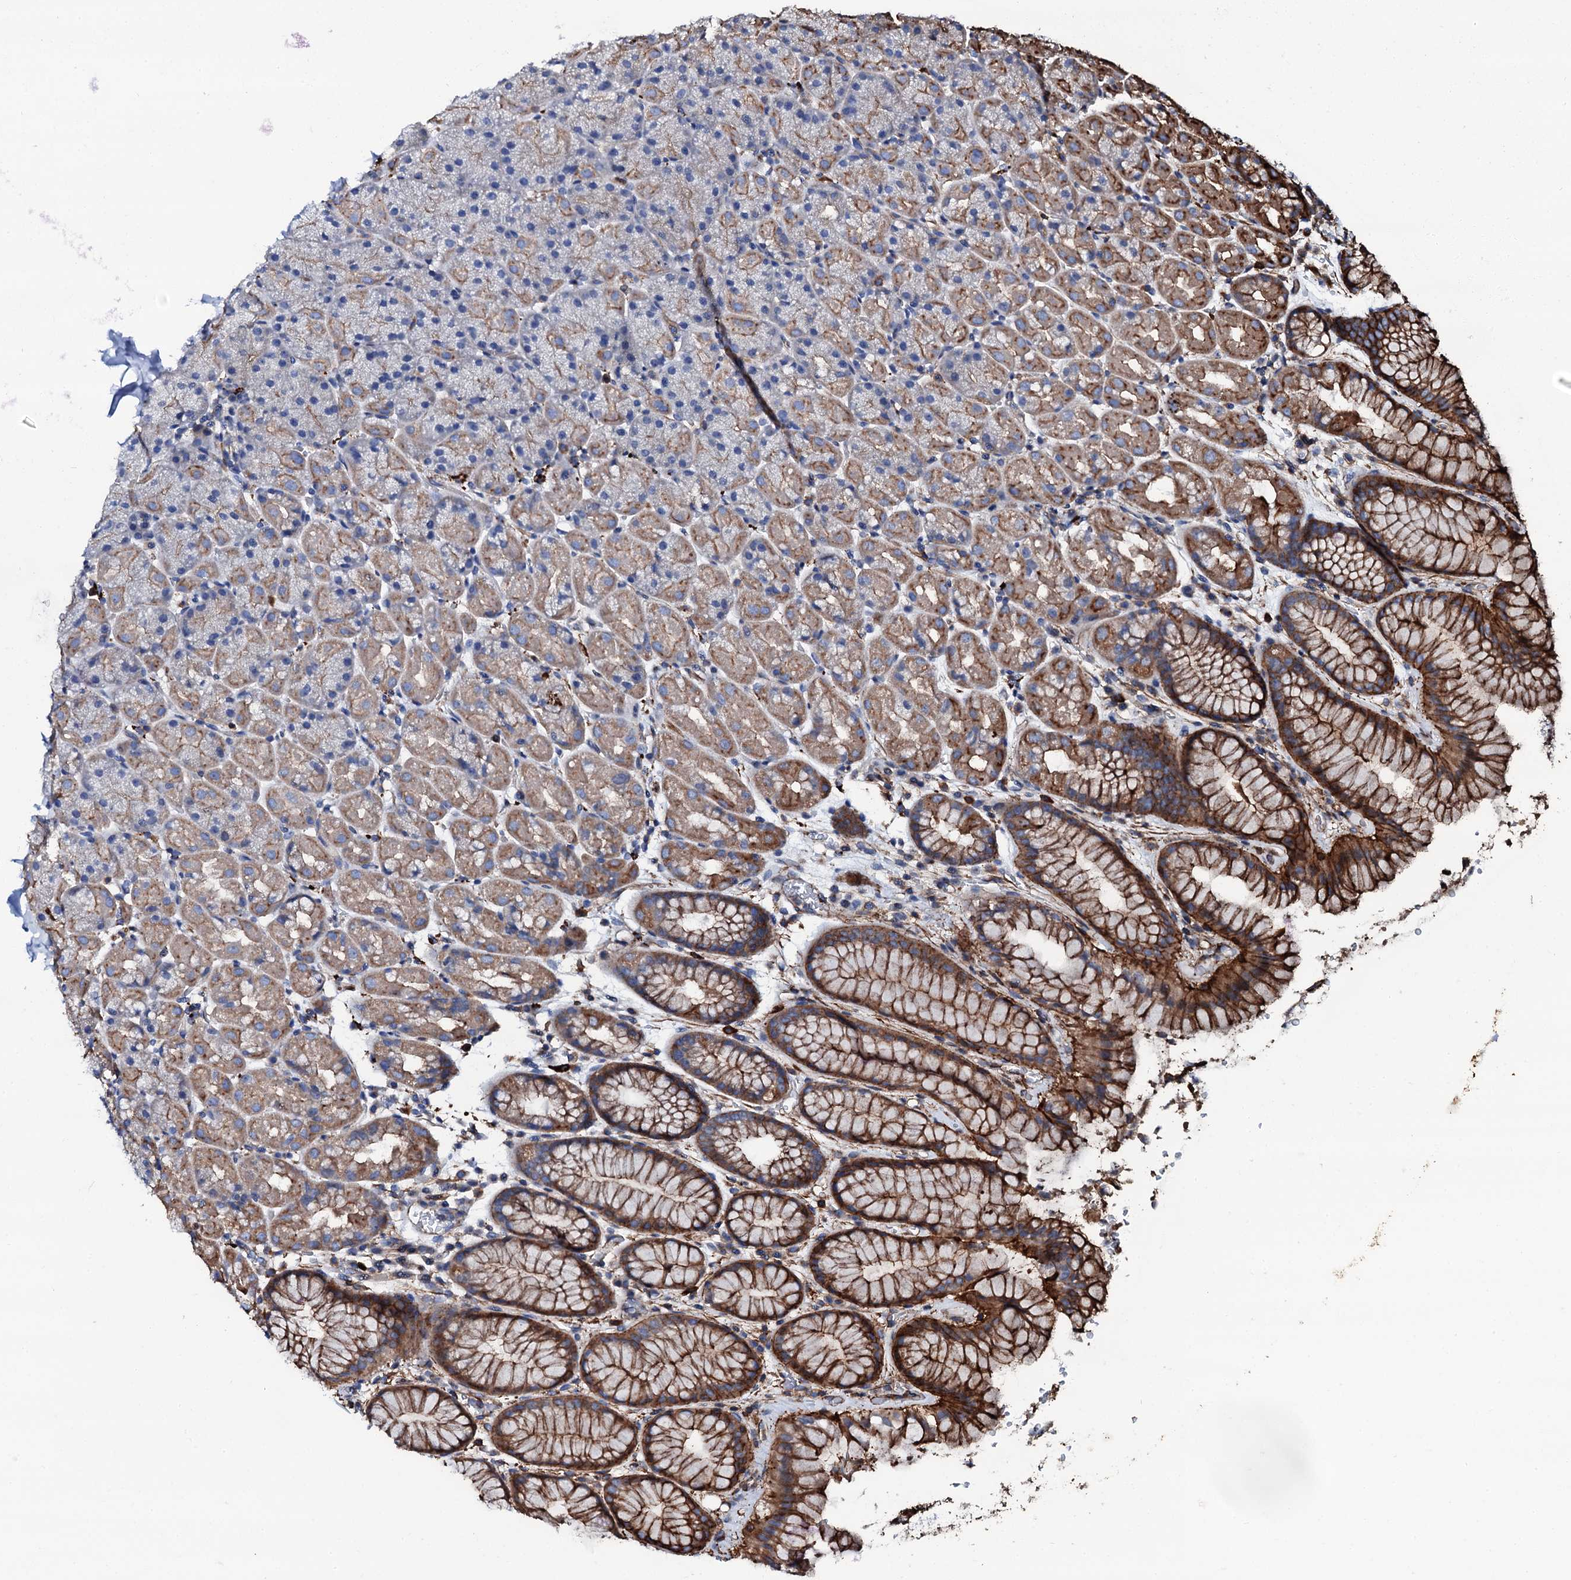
{"staining": {"intensity": "moderate", "quantity": "25%-75%", "location": "cytoplasmic/membranous"}, "tissue": "stomach", "cell_type": "Glandular cells", "image_type": "normal", "snomed": [{"axis": "morphology", "description": "Normal tissue, NOS"}, {"axis": "topography", "description": "Stomach, upper"}, {"axis": "topography", "description": "Stomach, lower"}], "caption": "This image demonstrates normal stomach stained with immunohistochemistry (IHC) to label a protein in brown. The cytoplasmic/membranous of glandular cells show moderate positivity for the protein. Nuclei are counter-stained blue.", "gene": "INTS10", "patient": {"sex": "male", "age": 67}}